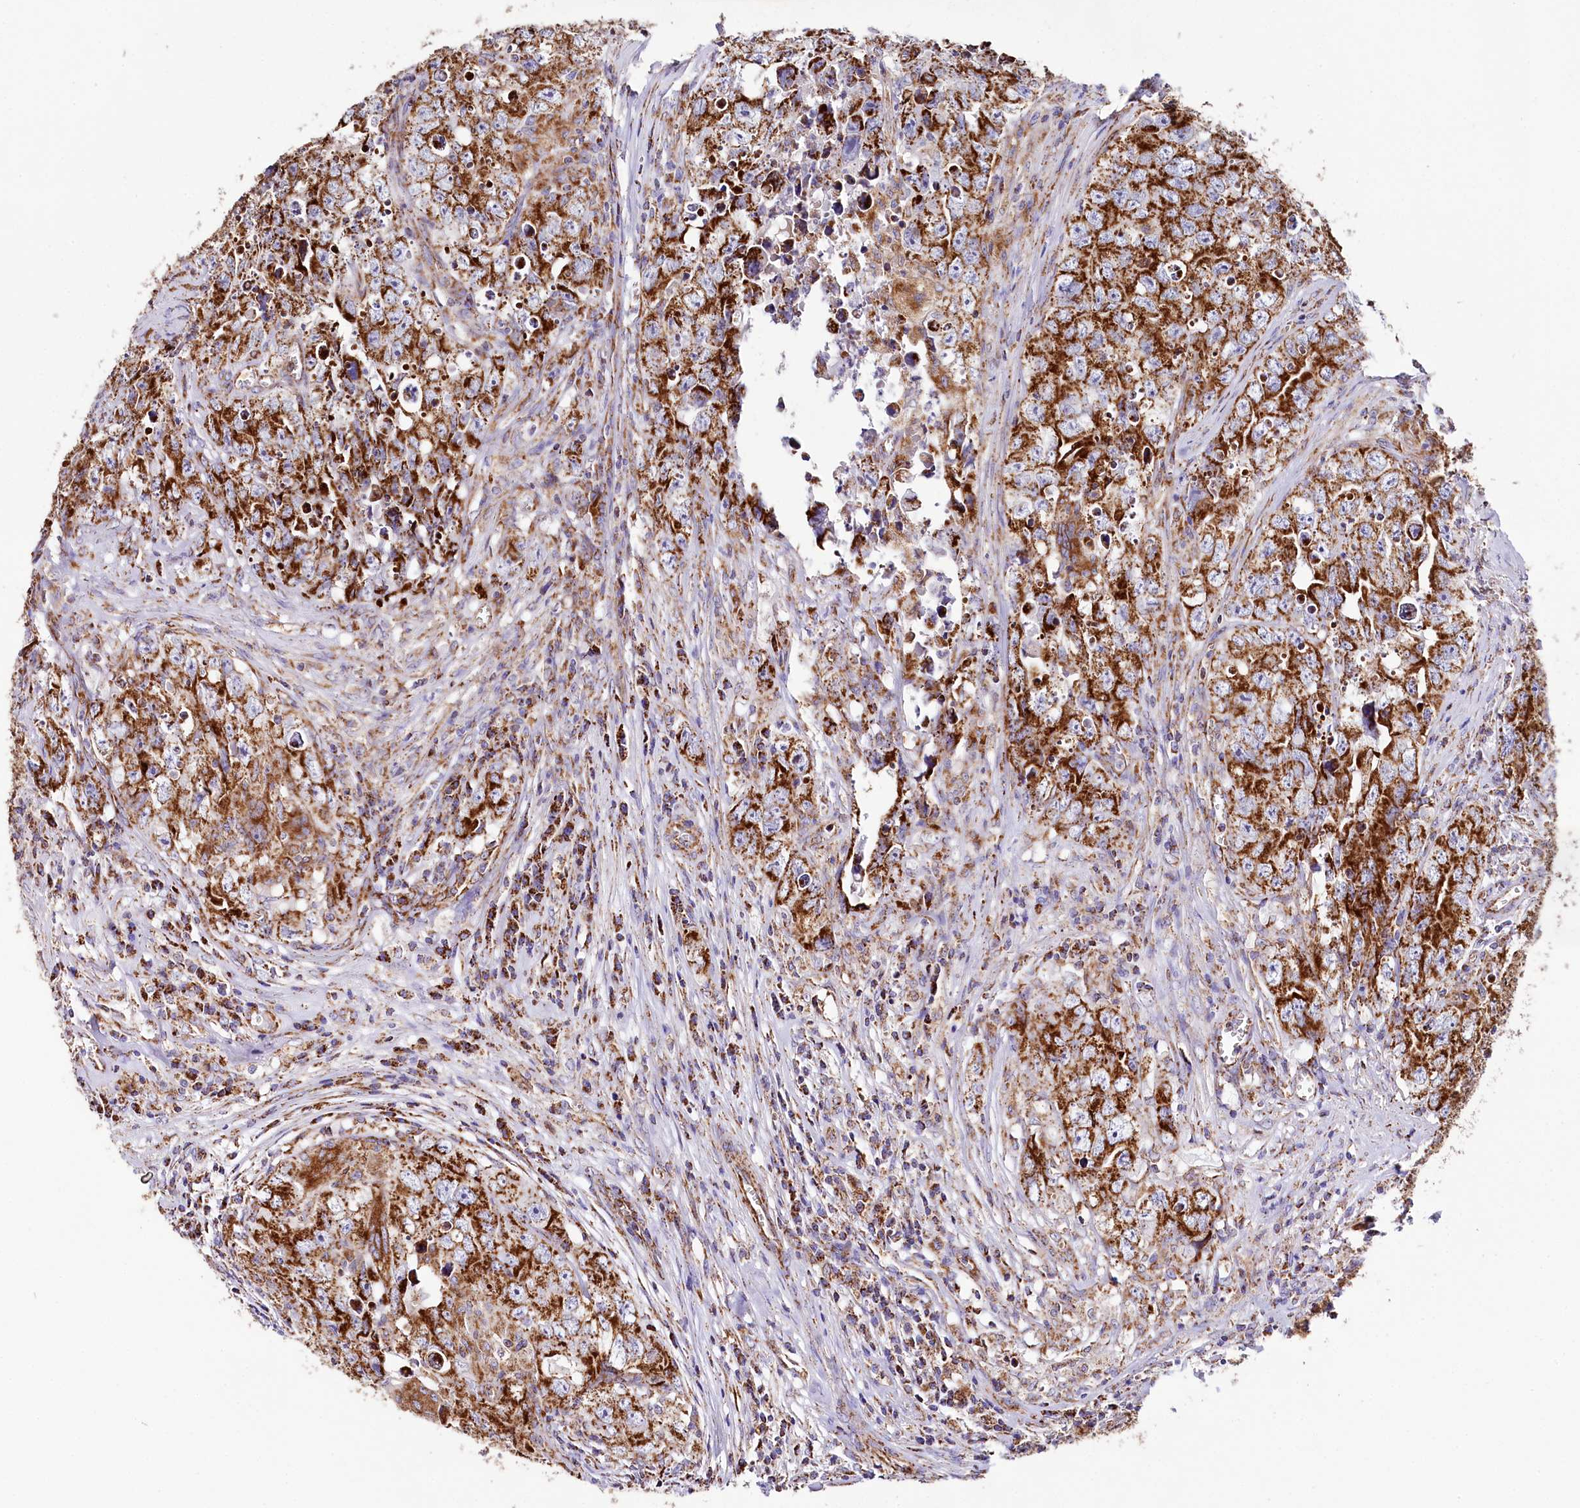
{"staining": {"intensity": "strong", "quantity": ">75%", "location": "cytoplasmic/membranous"}, "tissue": "testis cancer", "cell_type": "Tumor cells", "image_type": "cancer", "snomed": [{"axis": "morphology", "description": "Seminoma, NOS"}, {"axis": "morphology", "description": "Carcinoma, Embryonal, NOS"}, {"axis": "topography", "description": "Testis"}], "caption": "The micrograph reveals immunohistochemical staining of testis seminoma. There is strong cytoplasmic/membranous positivity is seen in approximately >75% of tumor cells.", "gene": "APLP2", "patient": {"sex": "male", "age": 43}}